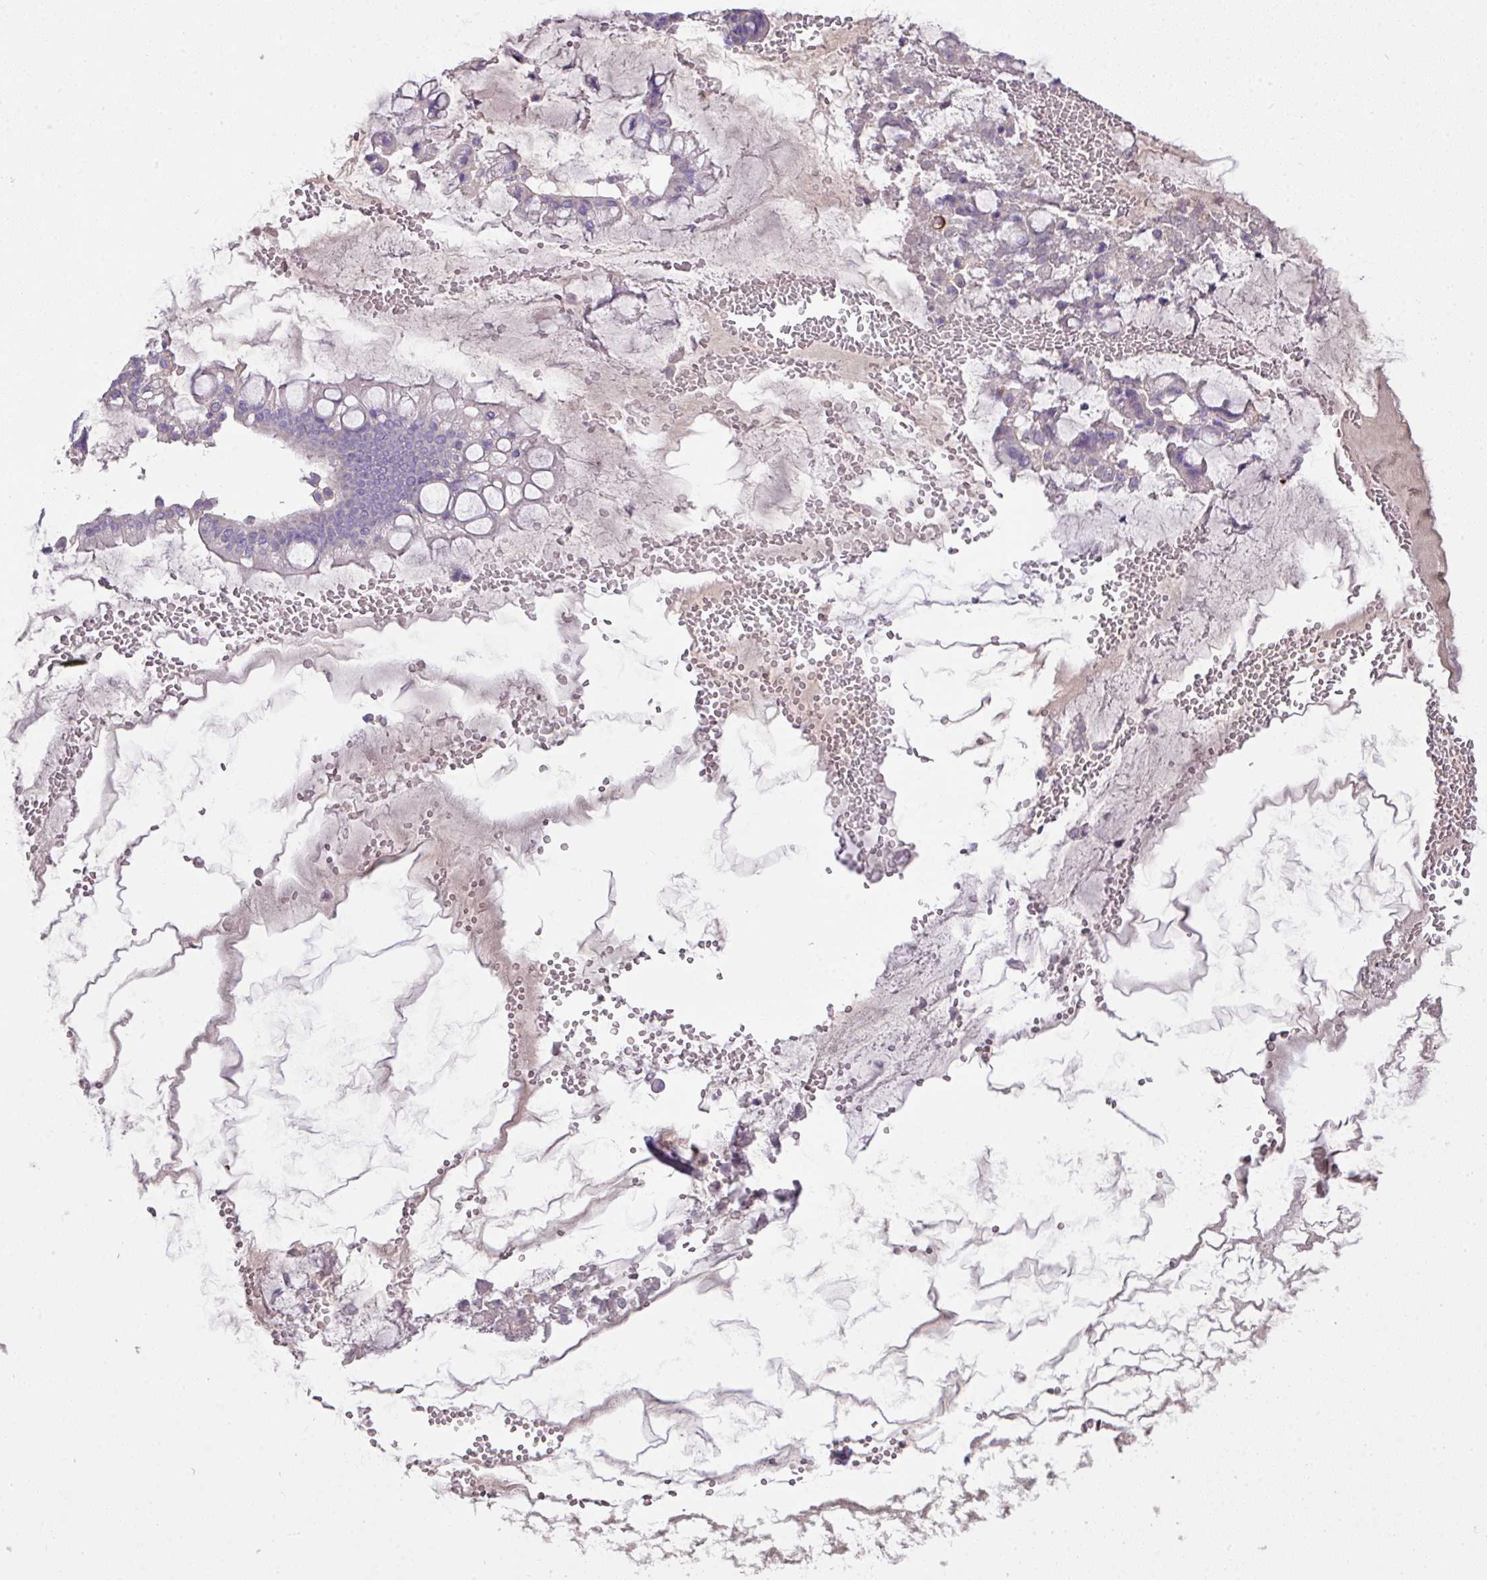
{"staining": {"intensity": "negative", "quantity": "none", "location": "none"}, "tissue": "ovarian cancer", "cell_type": "Tumor cells", "image_type": "cancer", "snomed": [{"axis": "morphology", "description": "Cystadenocarcinoma, mucinous, NOS"}, {"axis": "topography", "description": "Ovary"}], "caption": "High power microscopy micrograph of an IHC image of ovarian cancer (mucinous cystadenocarcinoma), revealing no significant staining in tumor cells.", "gene": "OR6C6", "patient": {"sex": "female", "age": 73}}